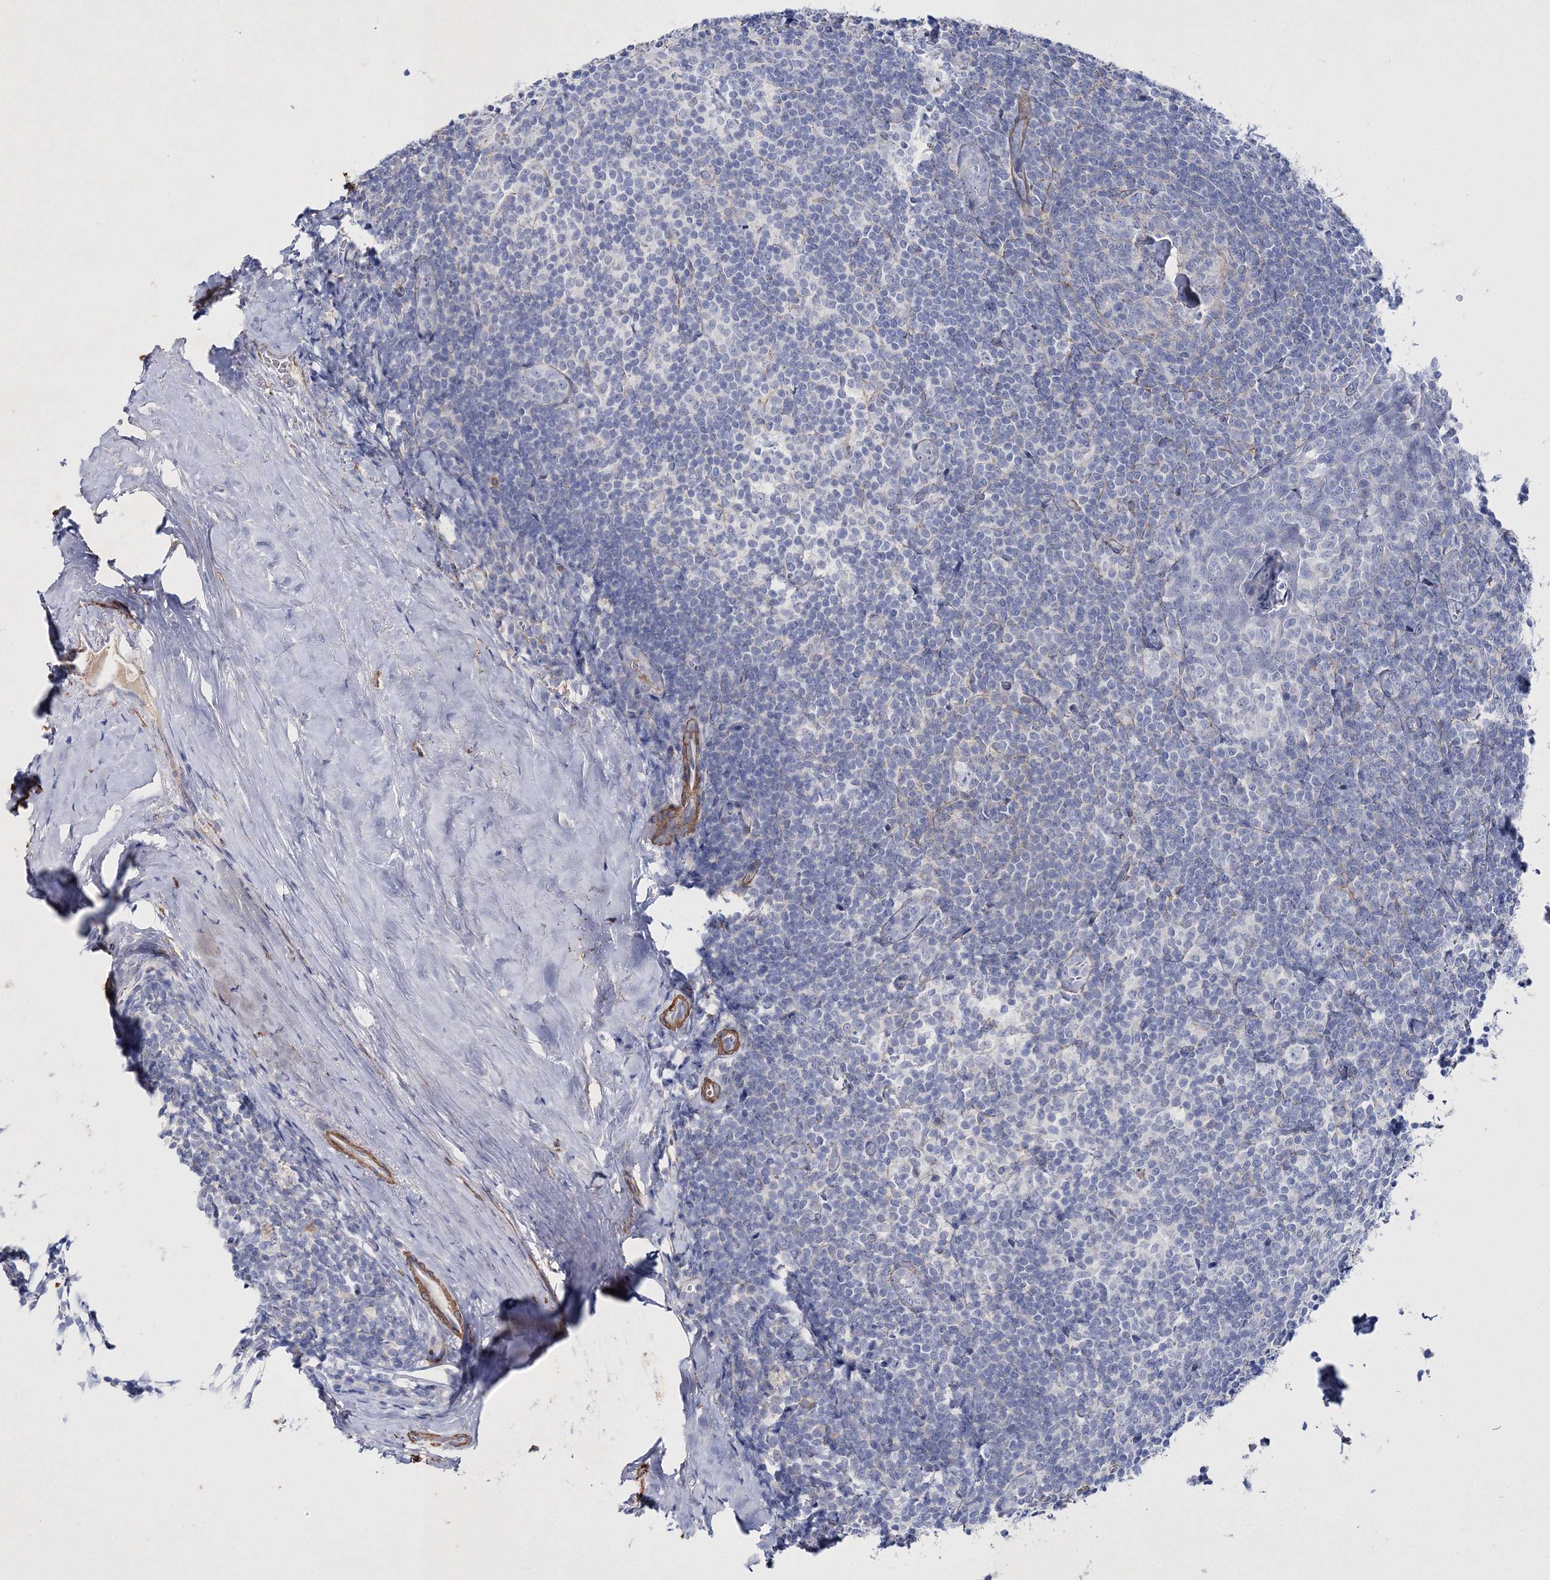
{"staining": {"intensity": "negative", "quantity": "none", "location": "none"}, "tissue": "tonsil", "cell_type": "Germinal center cells", "image_type": "normal", "snomed": [{"axis": "morphology", "description": "Normal tissue, NOS"}, {"axis": "topography", "description": "Tonsil"}], "caption": "The IHC micrograph has no significant expression in germinal center cells of tonsil.", "gene": "RTN2", "patient": {"sex": "male", "age": 37}}